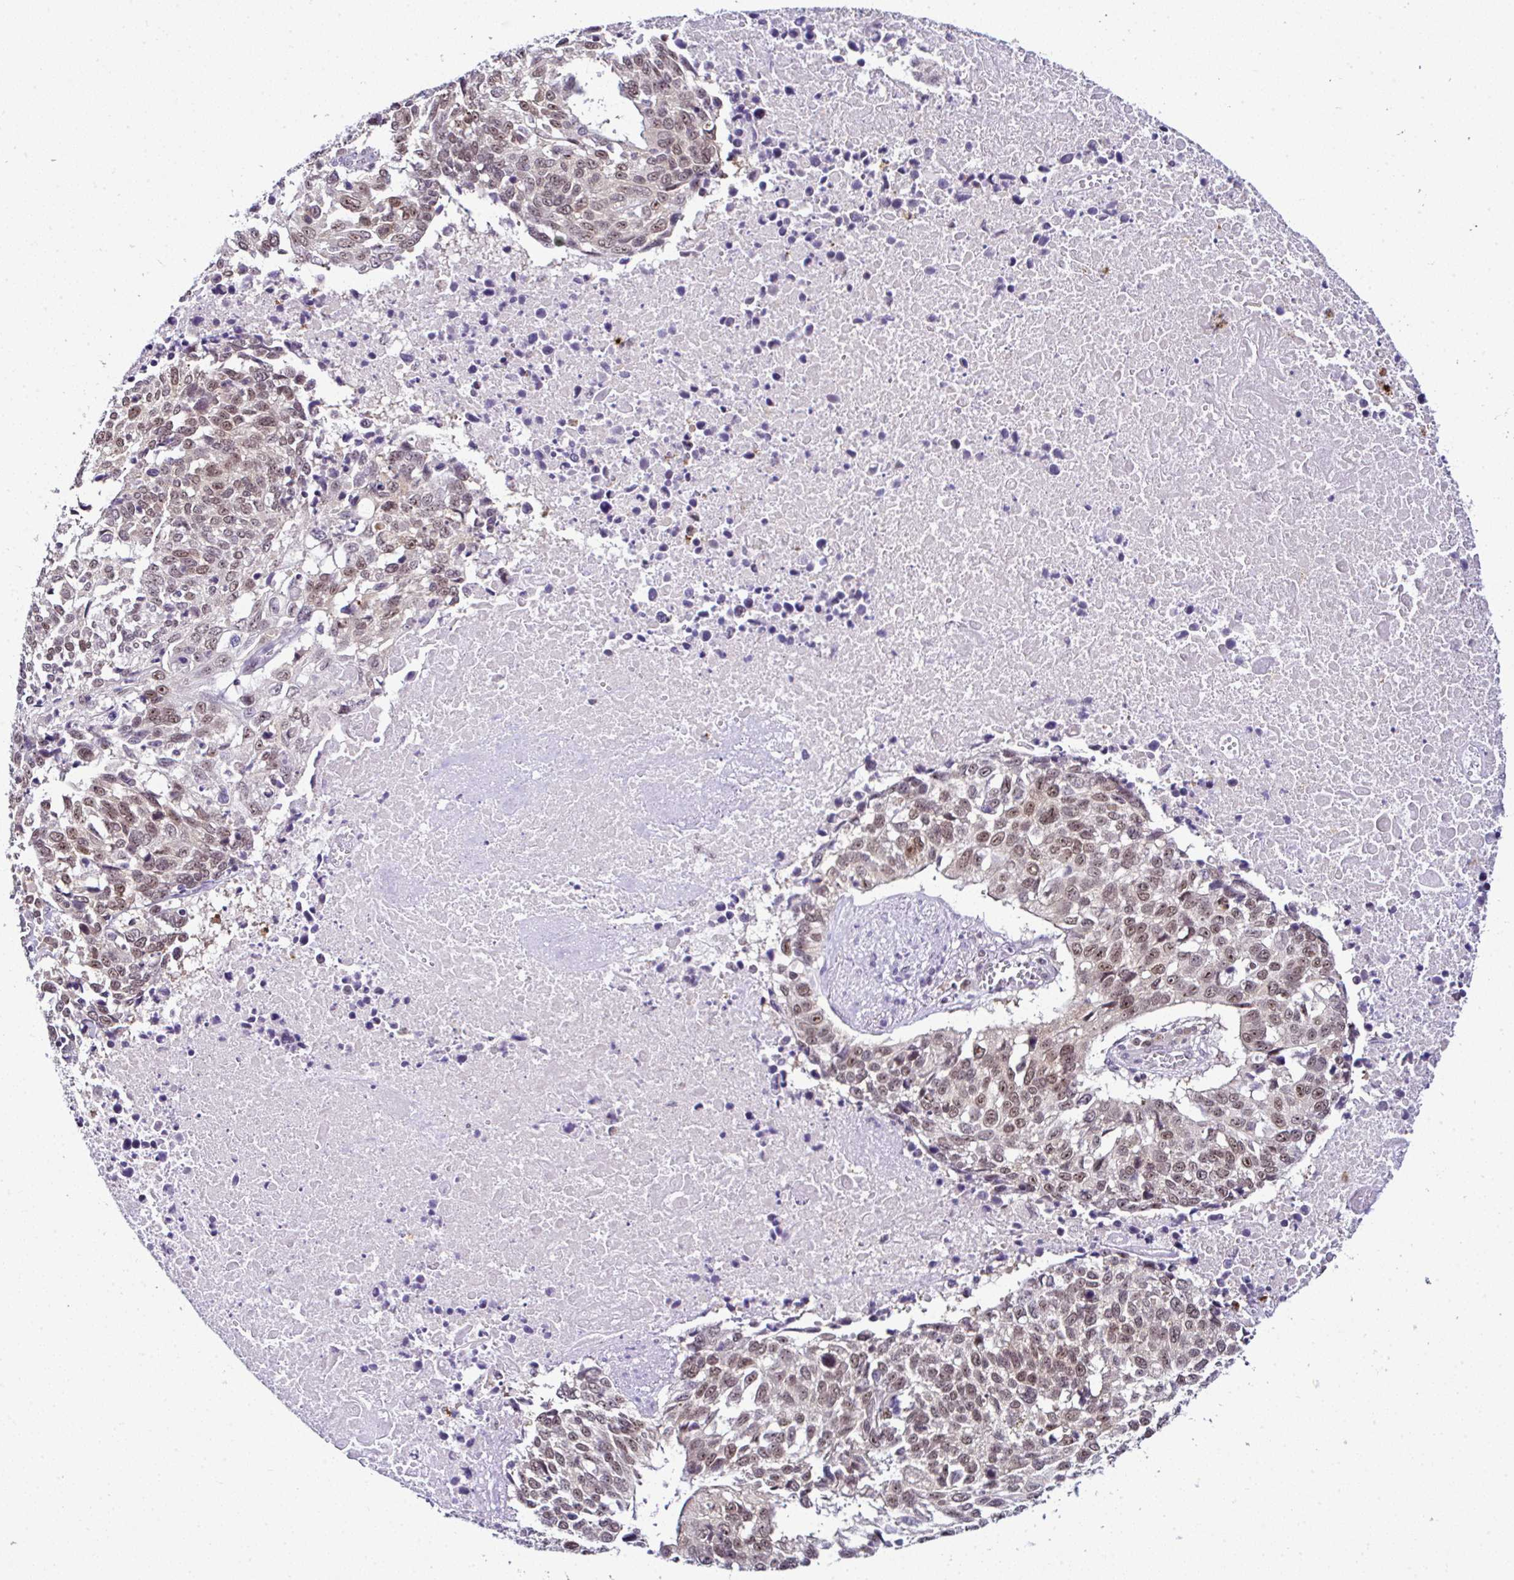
{"staining": {"intensity": "moderate", "quantity": ">75%", "location": "nuclear"}, "tissue": "lung cancer", "cell_type": "Tumor cells", "image_type": "cancer", "snomed": [{"axis": "morphology", "description": "Squamous cell carcinoma, NOS"}, {"axis": "topography", "description": "Lung"}], "caption": "Immunohistochemistry staining of squamous cell carcinoma (lung), which demonstrates medium levels of moderate nuclear positivity in approximately >75% of tumor cells indicating moderate nuclear protein positivity. The staining was performed using DAB (brown) for protein detection and nuclei were counterstained in hematoxylin (blue).", "gene": "PTPN2", "patient": {"sex": "male", "age": 62}}